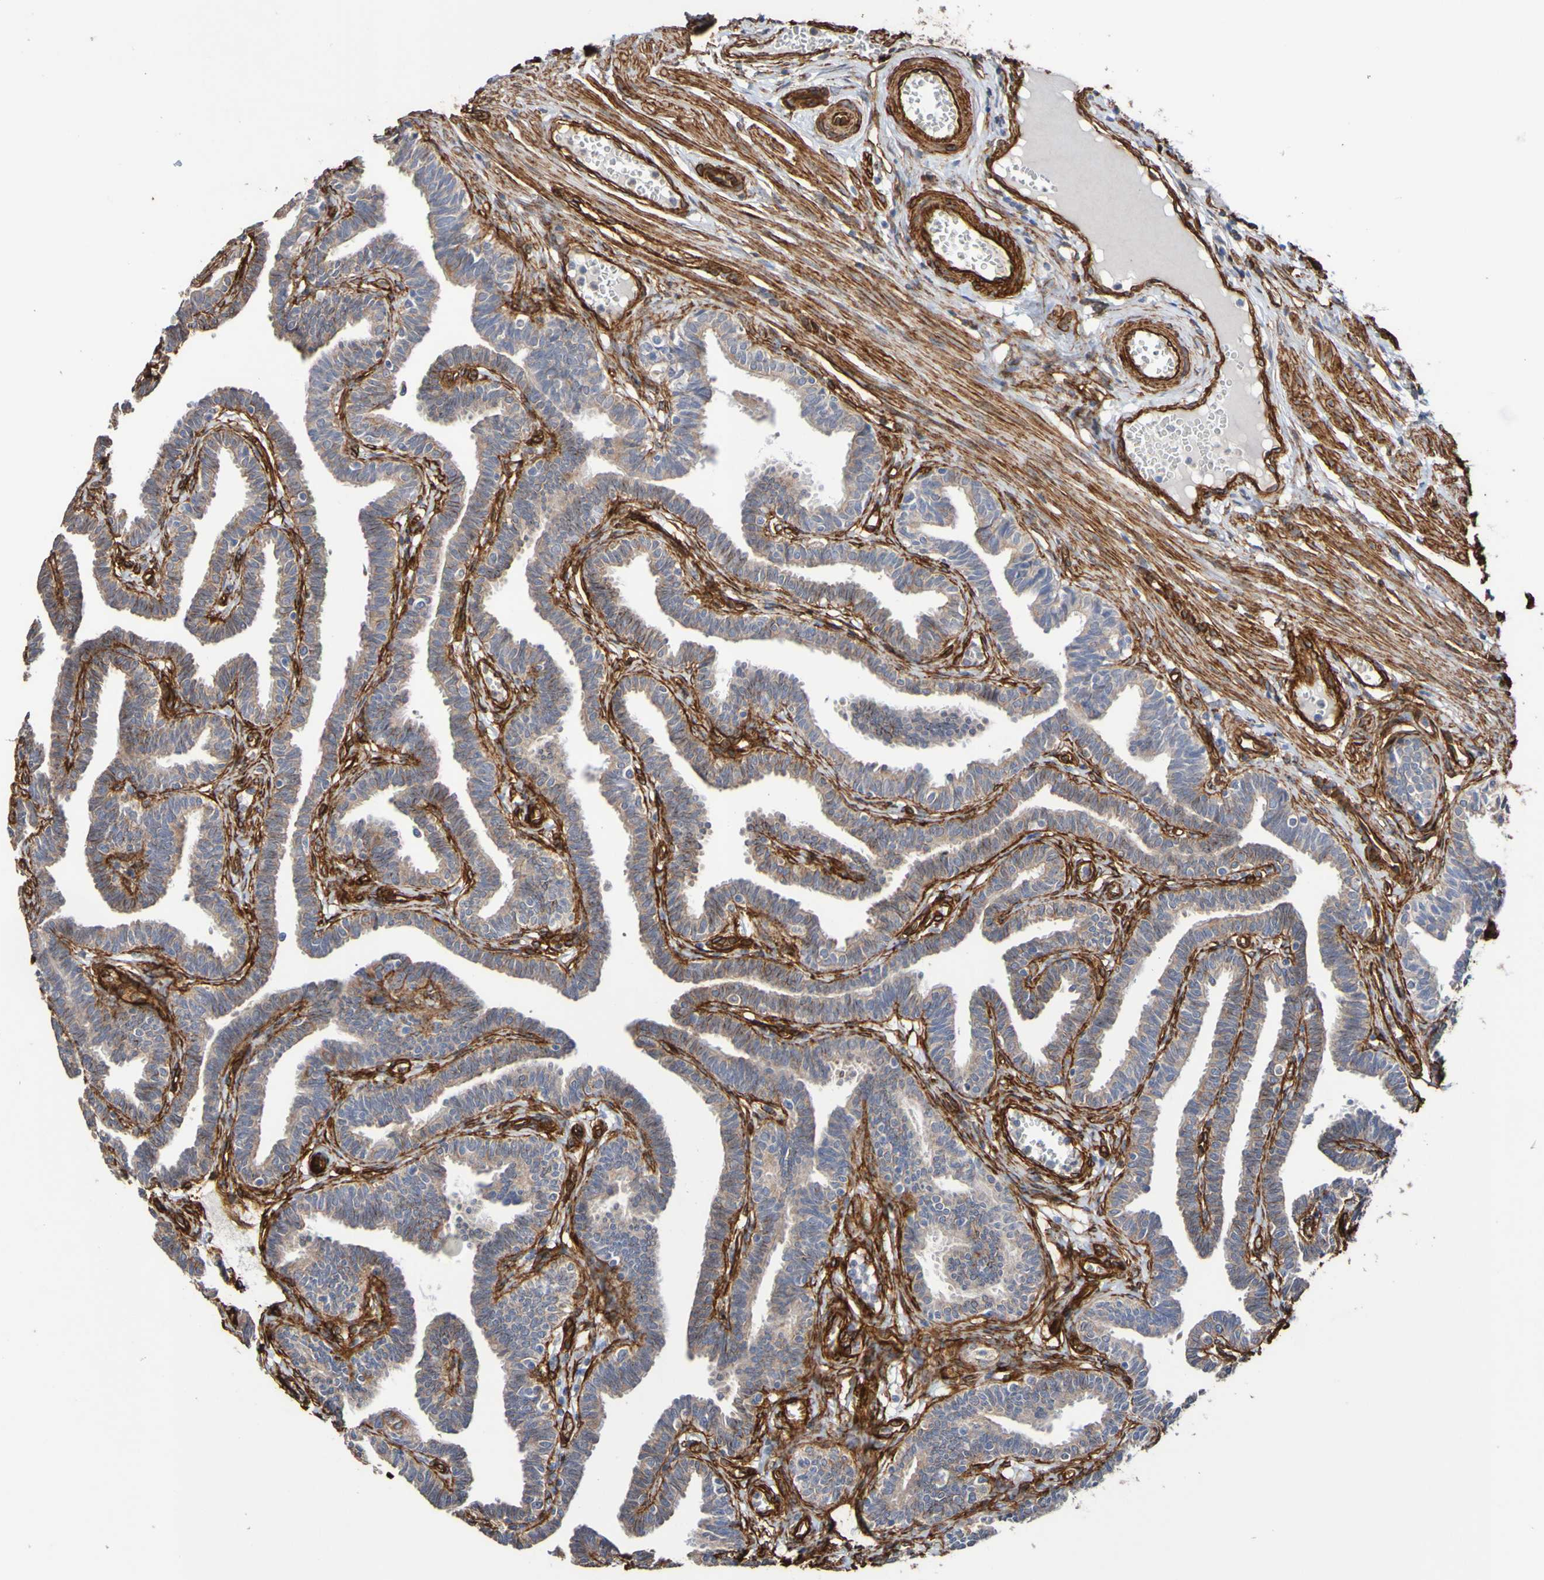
{"staining": {"intensity": "moderate", "quantity": ">75%", "location": "cytoplasmic/membranous"}, "tissue": "fallopian tube", "cell_type": "Glandular cells", "image_type": "normal", "snomed": [{"axis": "morphology", "description": "Normal tissue, NOS"}, {"axis": "topography", "description": "Fallopian tube"}, {"axis": "topography", "description": "Ovary"}], "caption": "Protein positivity by IHC exhibits moderate cytoplasmic/membranous staining in approximately >75% of glandular cells in unremarkable fallopian tube.", "gene": "ELMOD3", "patient": {"sex": "female", "age": 23}}